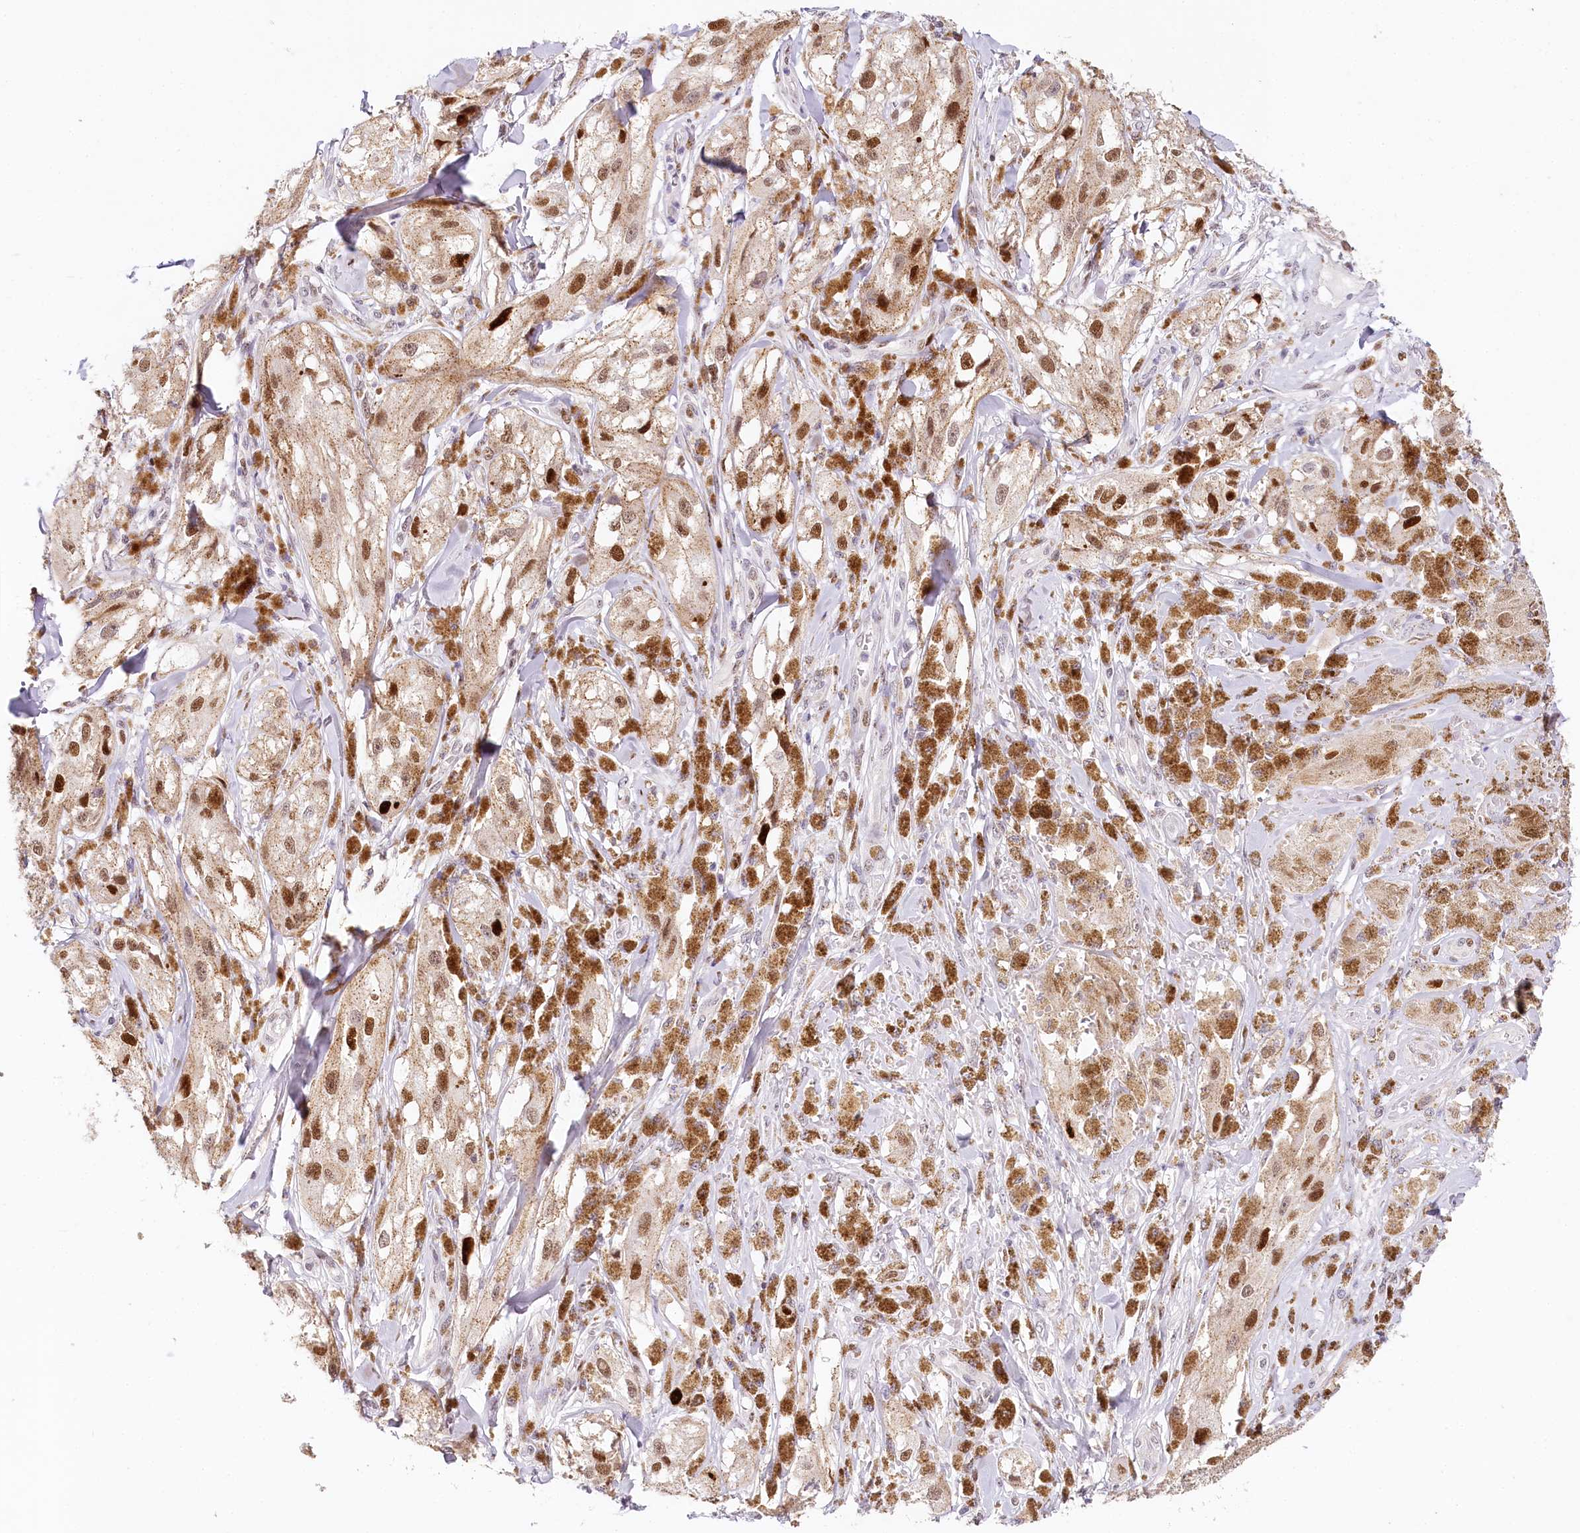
{"staining": {"intensity": "moderate", "quantity": ">75%", "location": "nuclear"}, "tissue": "melanoma", "cell_type": "Tumor cells", "image_type": "cancer", "snomed": [{"axis": "morphology", "description": "Malignant melanoma, NOS"}, {"axis": "topography", "description": "Skin"}], "caption": "Melanoma stained with immunohistochemistry shows moderate nuclear staining in approximately >75% of tumor cells.", "gene": "TP53", "patient": {"sex": "male", "age": 88}}